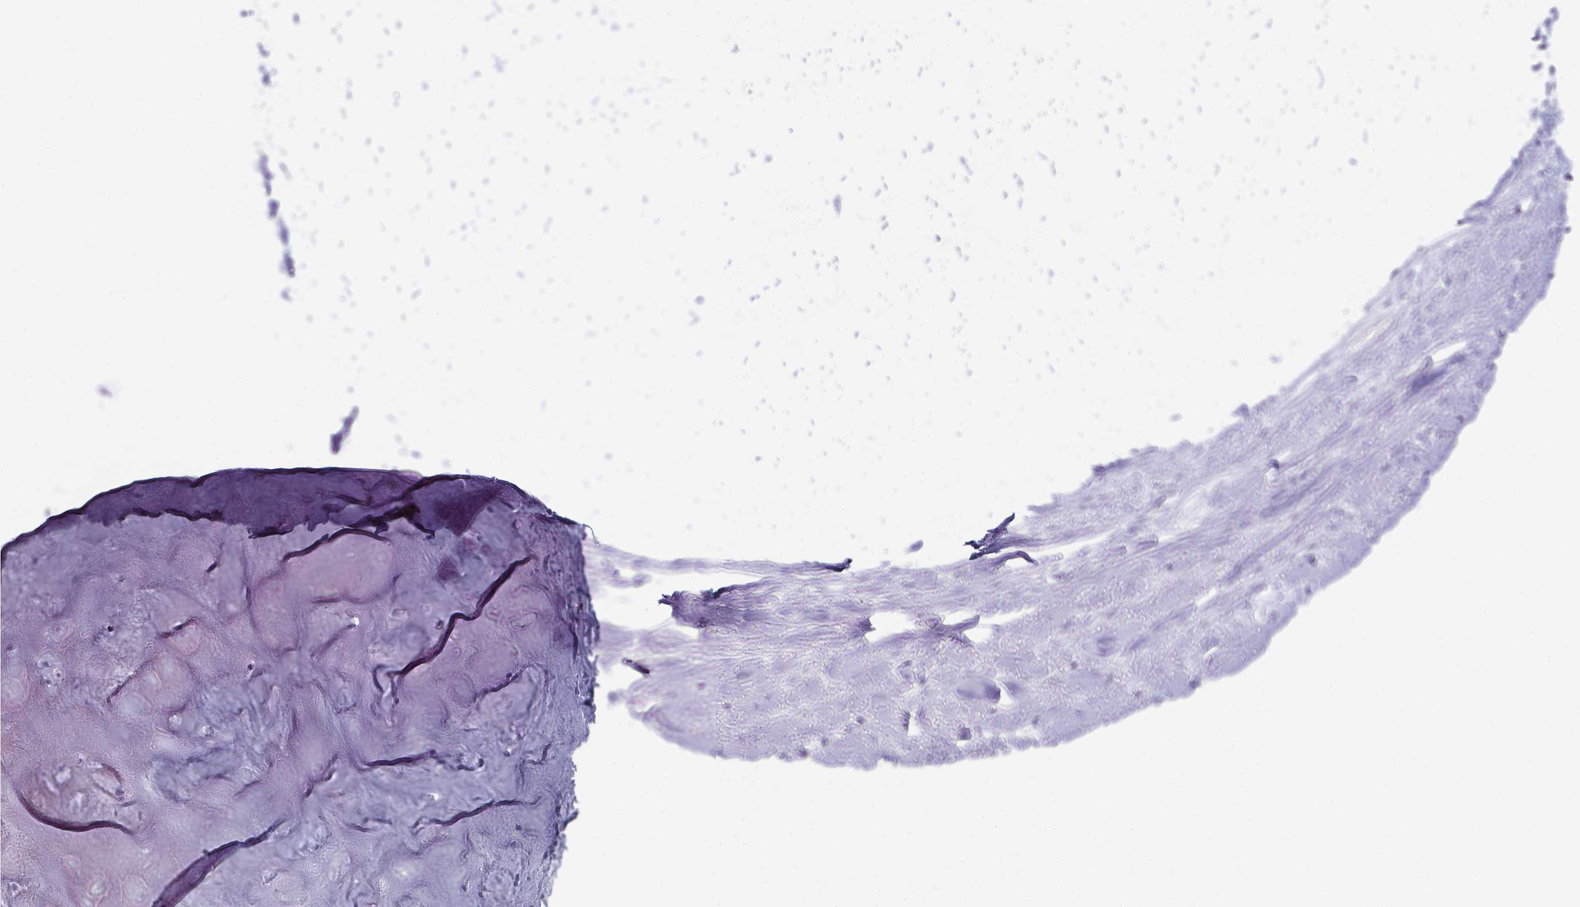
{"staining": {"intensity": "negative", "quantity": "none", "location": "none"}, "tissue": "adipose tissue", "cell_type": "Adipocytes", "image_type": "normal", "snomed": [{"axis": "morphology", "description": "Normal tissue, NOS"}, {"axis": "topography", "description": "Cartilage tissue"}], "caption": "This is an immunohistochemistry (IHC) micrograph of unremarkable adipose tissue. There is no positivity in adipocytes.", "gene": "ENKUR", "patient": {"sex": "male", "age": 57}}